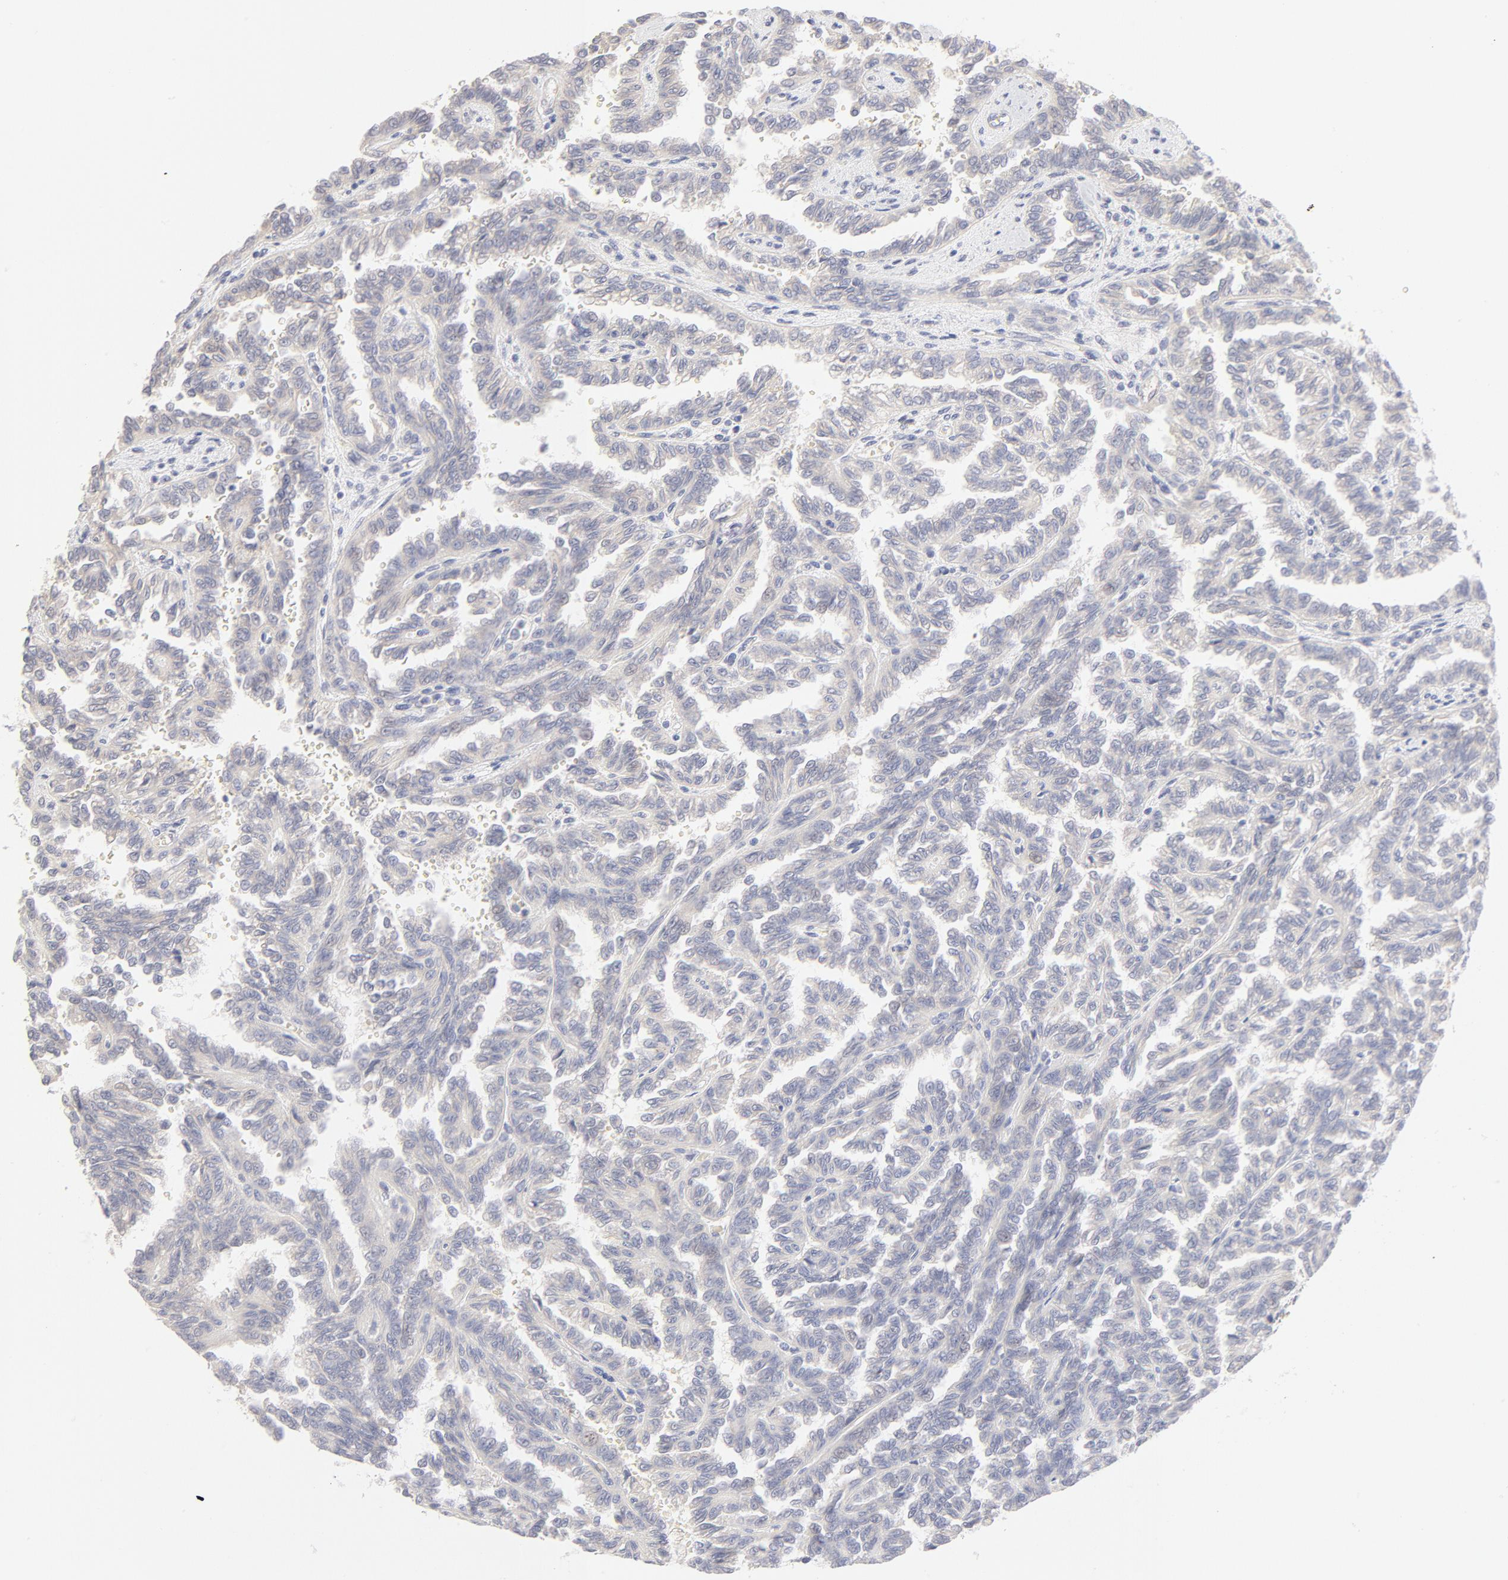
{"staining": {"intensity": "weak", "quantity": "<25%", "location": "cytoplasmic/membranous"}, "tissue": "renal cancer", "cell_type": "Tumor cells", "image_type": "cancer", "snomed": [{"axis": "morphology", "description": "Inflammation, NOS"}, {"axis": "morphology", "description": "Adenocarcinoma, NOS"}, {"axis": "topography", "description": "Kidney"}], "caption": "Human renal cancer (adenocarcinoma) stained for a protein using IHC shows no staining in tumor cells.", "gene": "NKX2-2", "patient": {"sex": "male", "age": 68}}